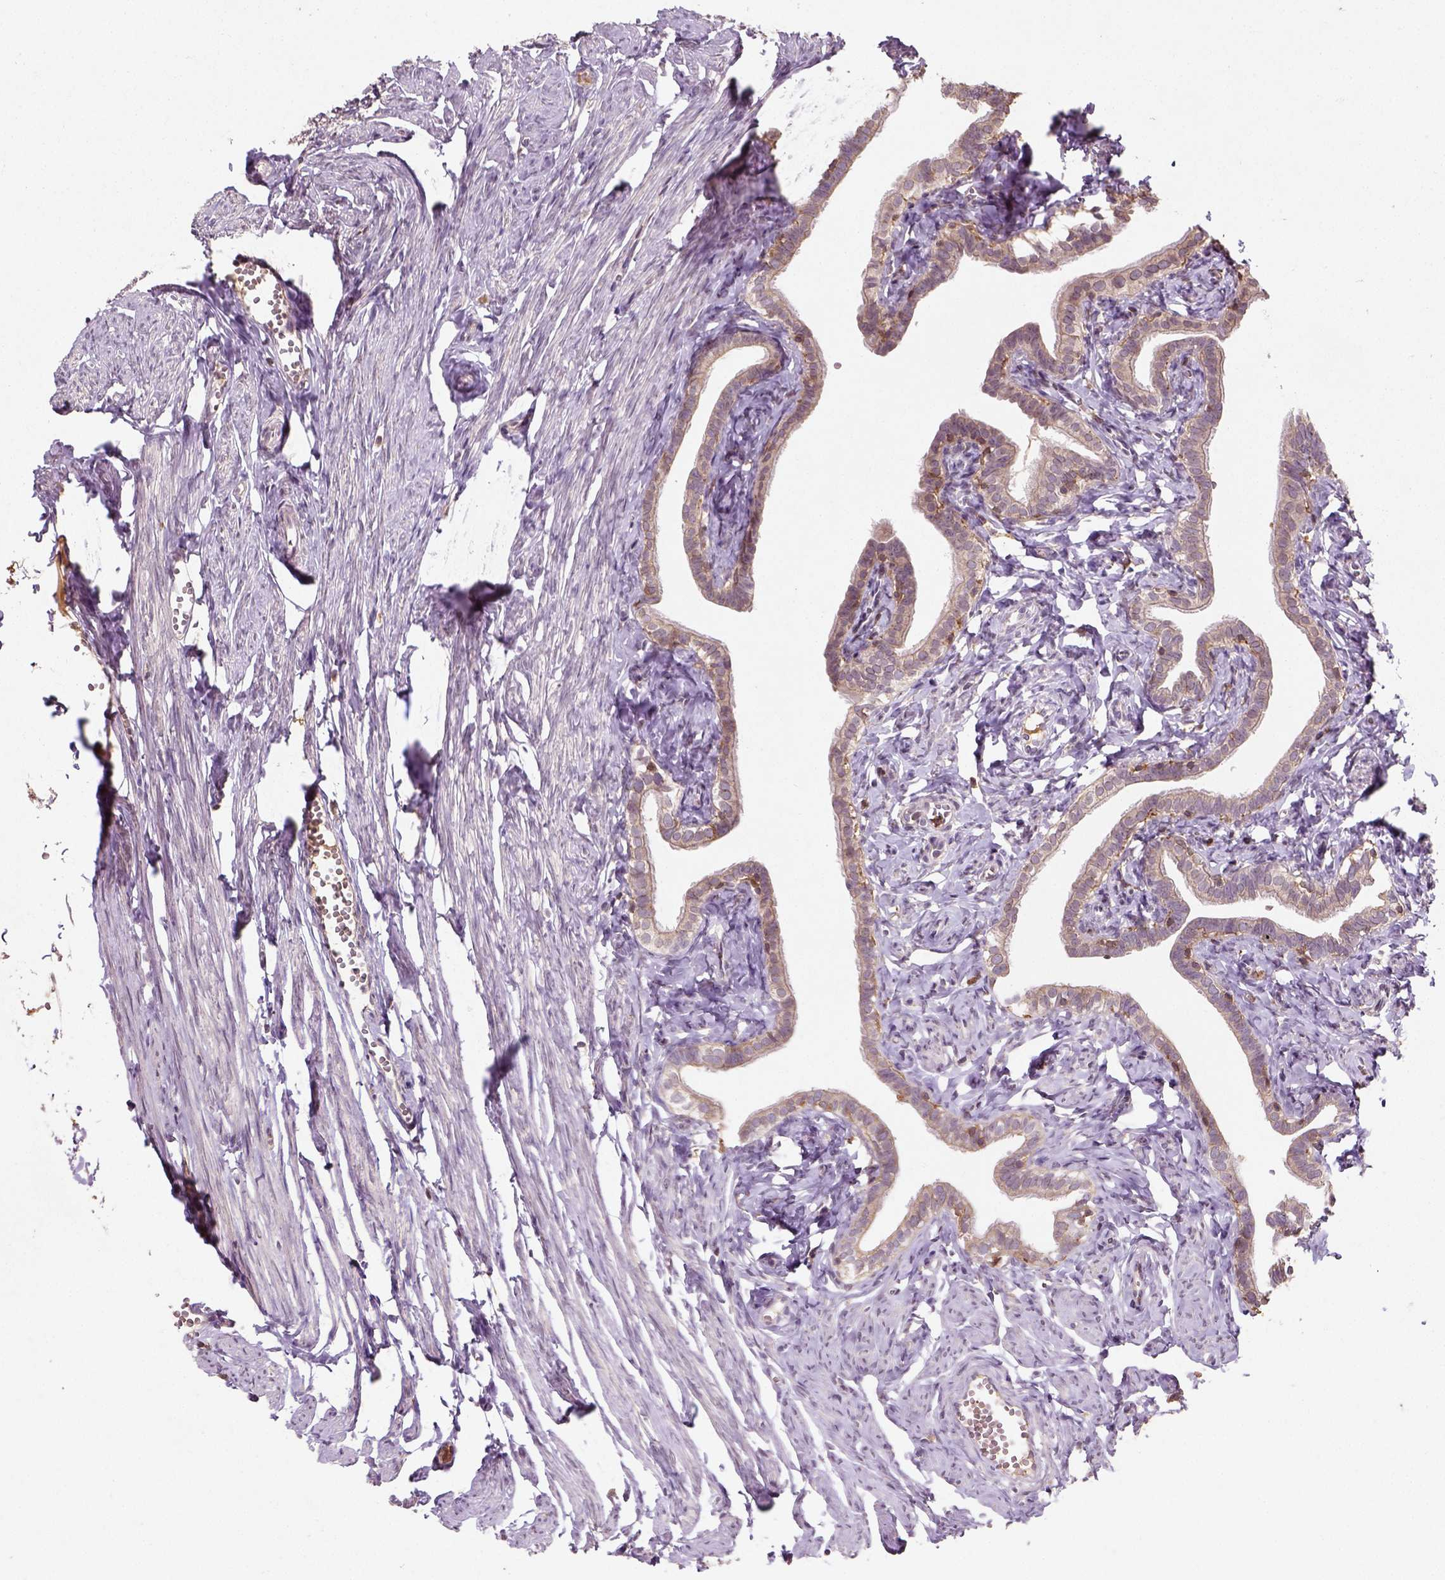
{"staining": {"intensity": "negative", "quantity": "none", "location": "none"}, "tissue": "fallopian tube", "cell_type": "Glandular cells", "image_type": "normal", "snomed": [{"axis": "morphology", "description": "Normal tissue, NOS"}, {"axis": "topography", "description": "Fallopian tube"}], "caption": "IHC of normal fallopian tube shows no positivity in glandular cells. The staining is performed using DAB brown chromogen with nuclei counter-stained in using hematoxylin.", "gene": "CAMKK1", "patient": {"sex": "female", "age": 41}}